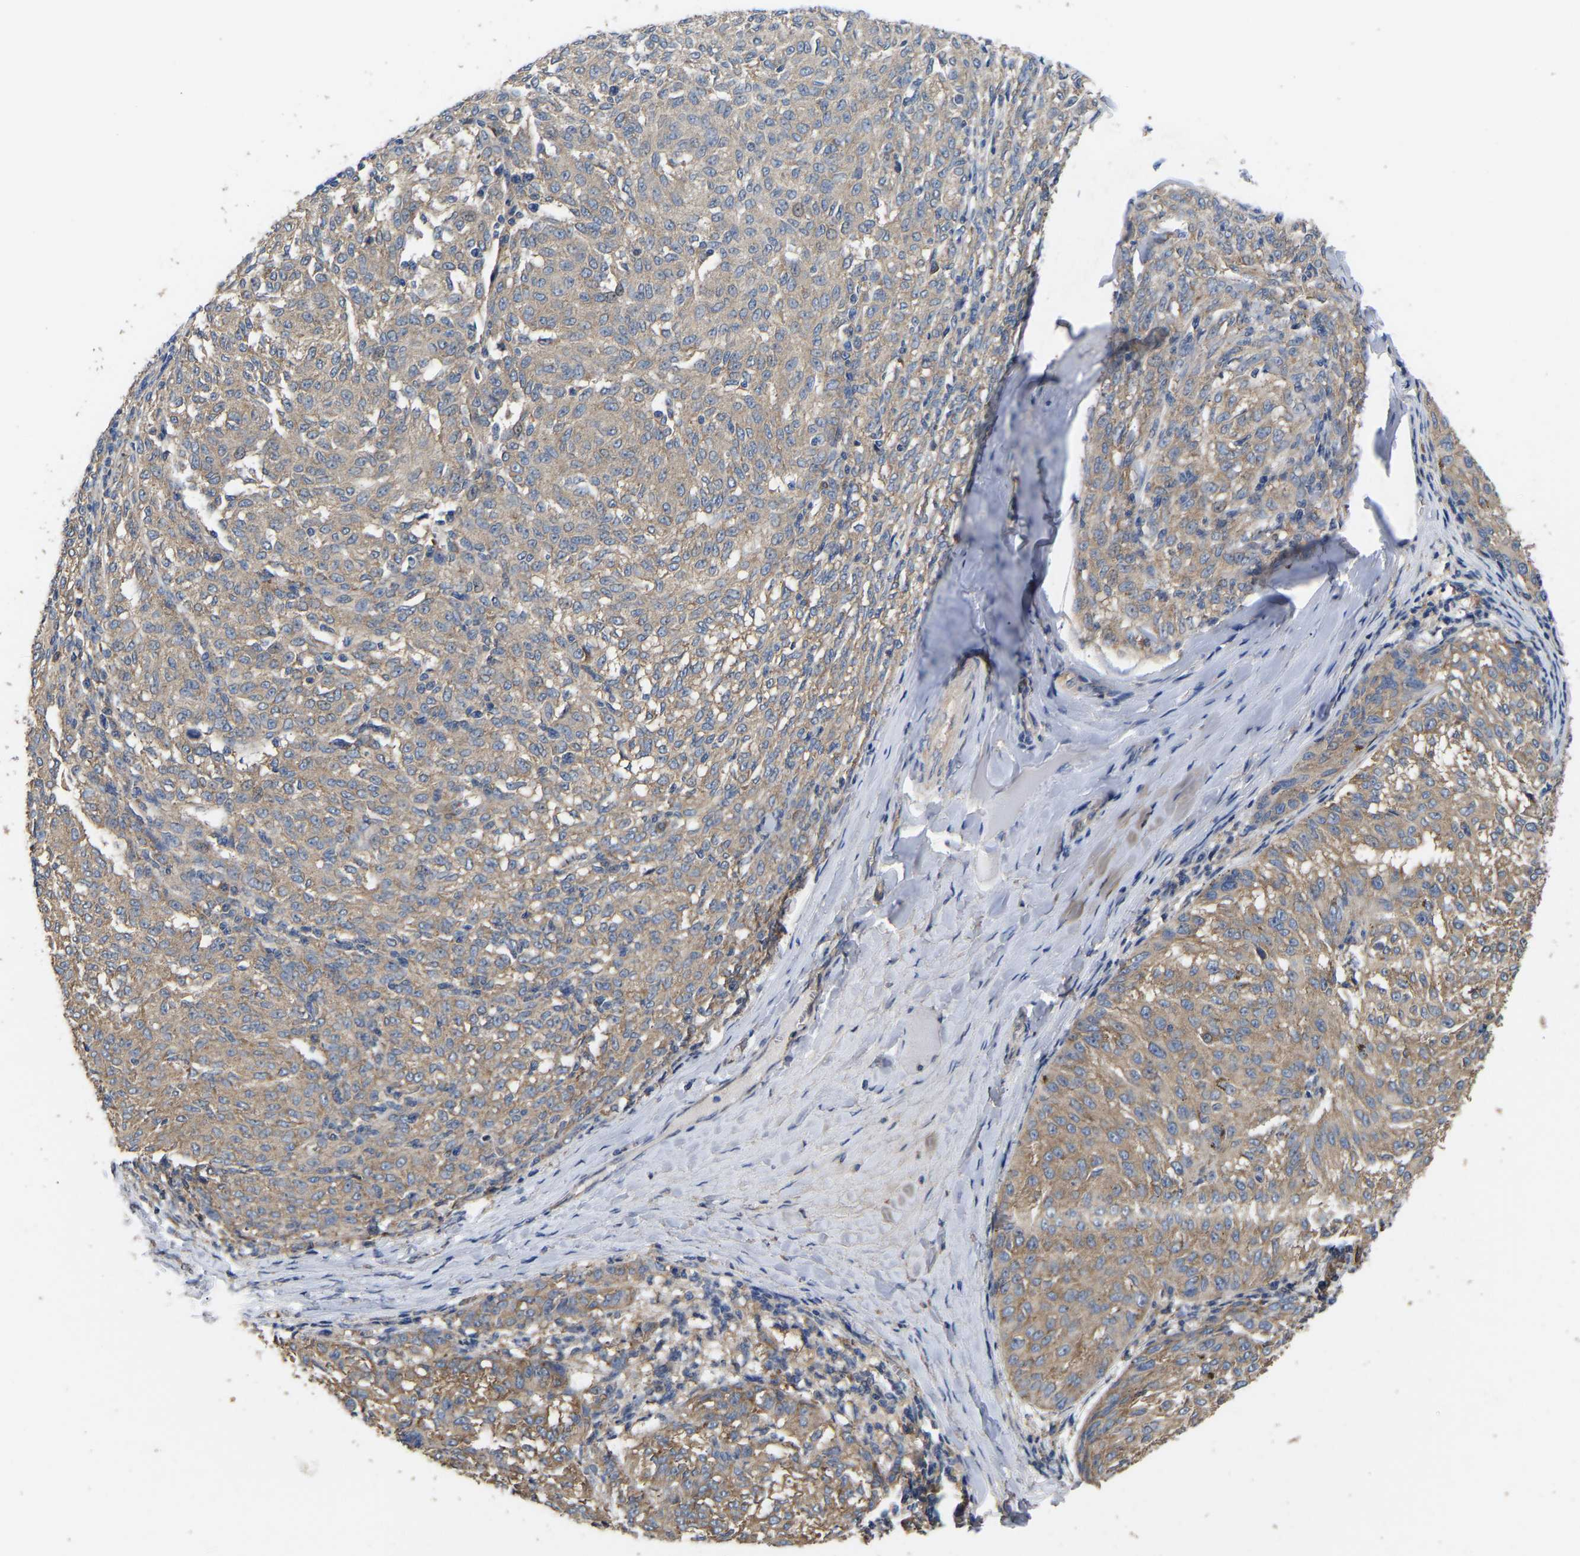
{"staining": {"intensity": "moderate", "quantity": ">75%", "location": "cytoplasmic/membranous"}, "tissue": "melanoma", "cell_type": "Tumor cells", "image_type": "cancer", "snomed": [{"axis": "morphology", "description": "Malignant melanoma, NOS"}, {"axis": "topography", "description": "Skin"}], "caption": "Immunohistochemistry (IHC) photomicrograph of neoplastic tissue: human malignant melanoma stained using immunohistochemistry shows medium levels of moderate protein expression localized specifically in the cytoplasmic/membranous of tumor cells, appearing as a cytoplasmic/membranous brown color.", "gene": "AIMP2", "patient": {"sex": "female", "age": 72}}